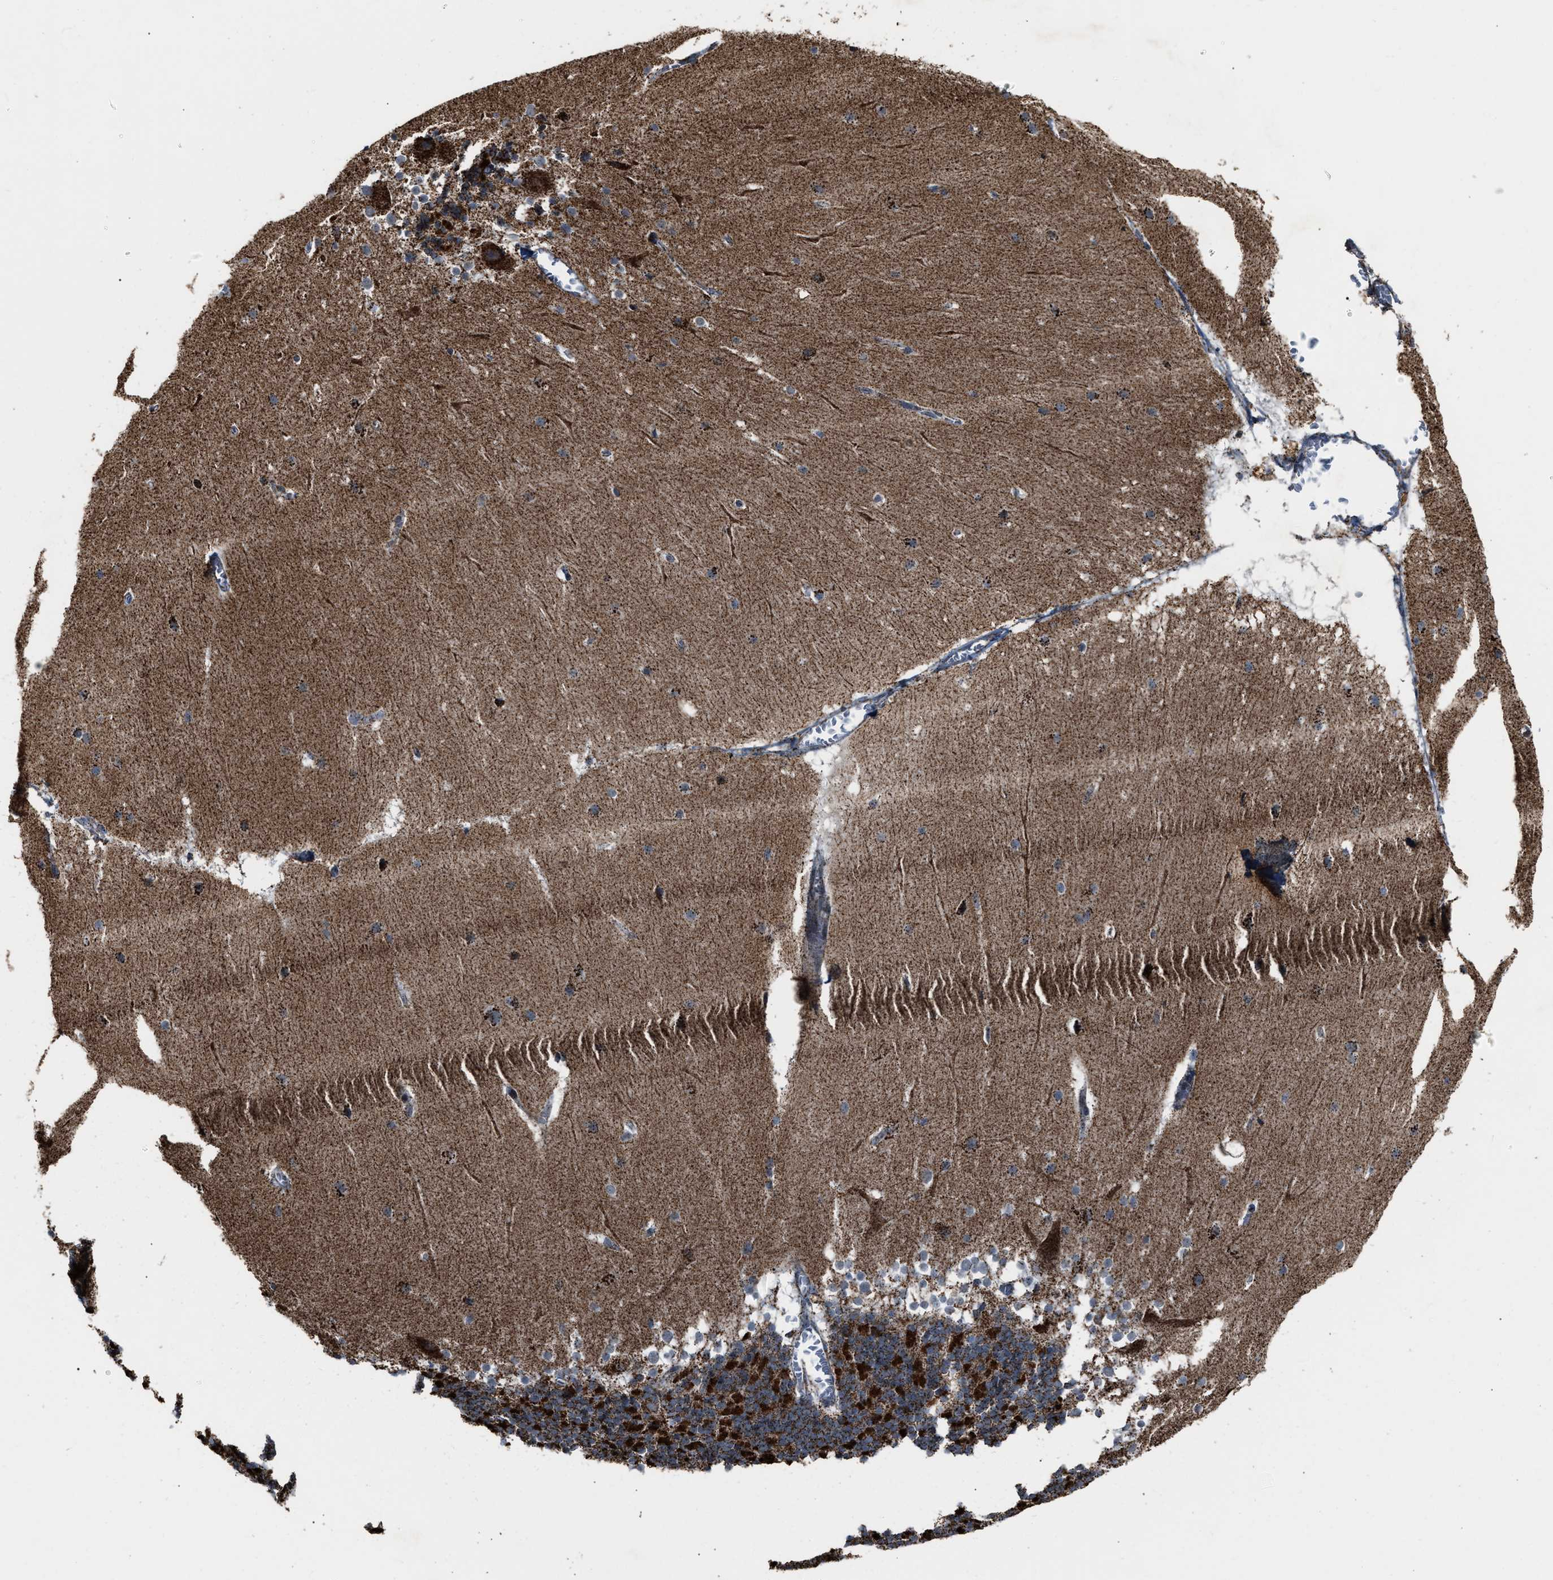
{"staining": {"intensity": "strong", "quantity": "25%-75%", "location": "cytoplasmic/membranous"}, "tissue": "cerebellum", "cell_type": "Cells in granular layer", "image_type": "normal", "snomed": [{"axis": "morphology", "description": "Normal tissue, NOS"}, {"axis": "topography", "description": "Cerebellum"}], "caption": "Immunohistochemistry (DAB) staining of unremarkable cerebellum shows strong cytoplasmic/membranous protein staining in approximately 25%-75% of cells in granular layer.", "gene": "CHN2", "patient": {"sex": "female", "age": 19}}